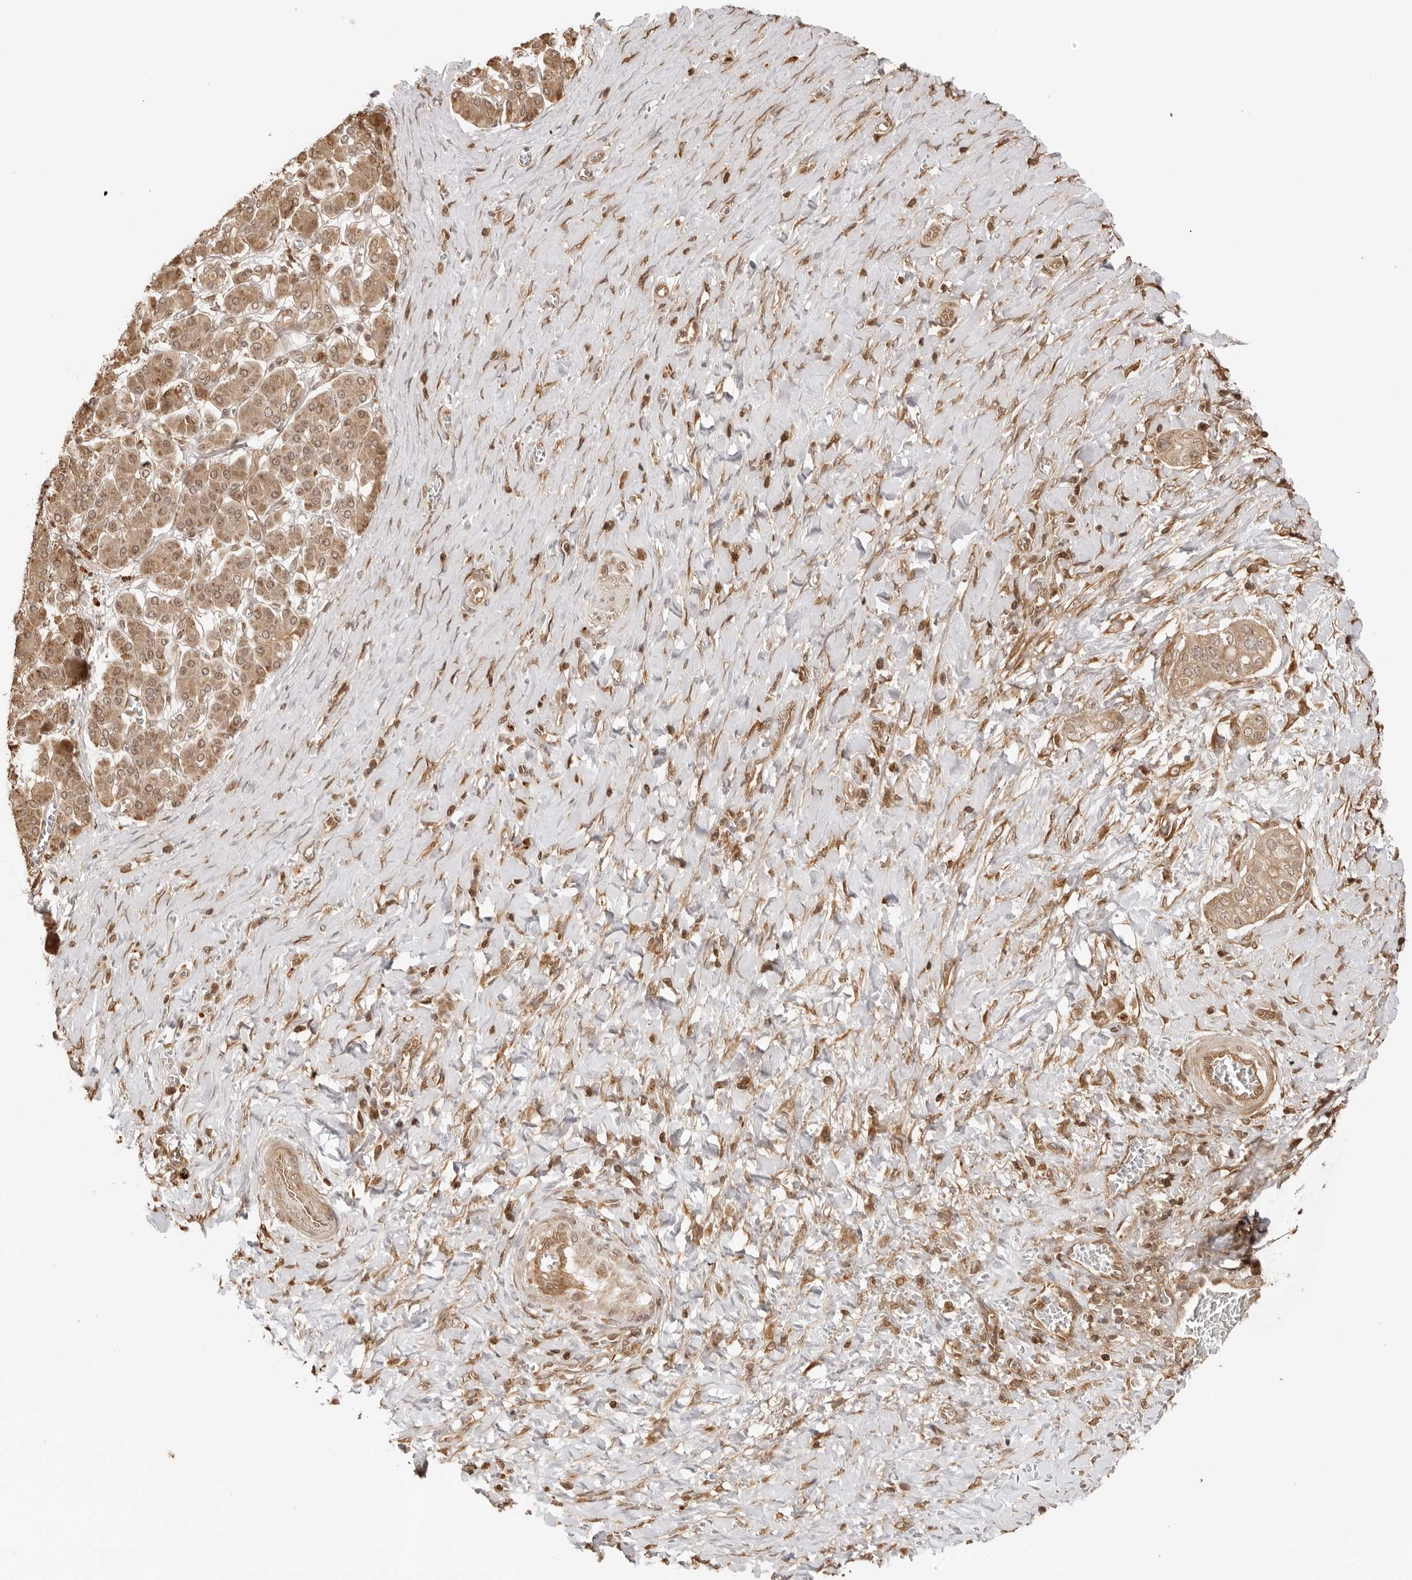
{"staining": {"intensity": "moderate", "quantity": ">75%", "location": "cytoplasmic/membranous,nuclear"}, "tissue": "pancreatic cancer", "cell_type": "Tumor cells", "image_type": "cancer", "snomed": [{"axis": "morphology", "description": "Adenocarcinoma, NOS"}, {"axis": "topography", "description": "Pancreas"}], "caption": "There is medium levels of moderate cytoplasmic/membranous and nuclear staining in tumor cells of adenocarcinoma (pancreatic), as demonstrated by immunohistochemical staining (brown color).", "gene": "IKBKE", "patient": {"sex": "male", "age": 58}}